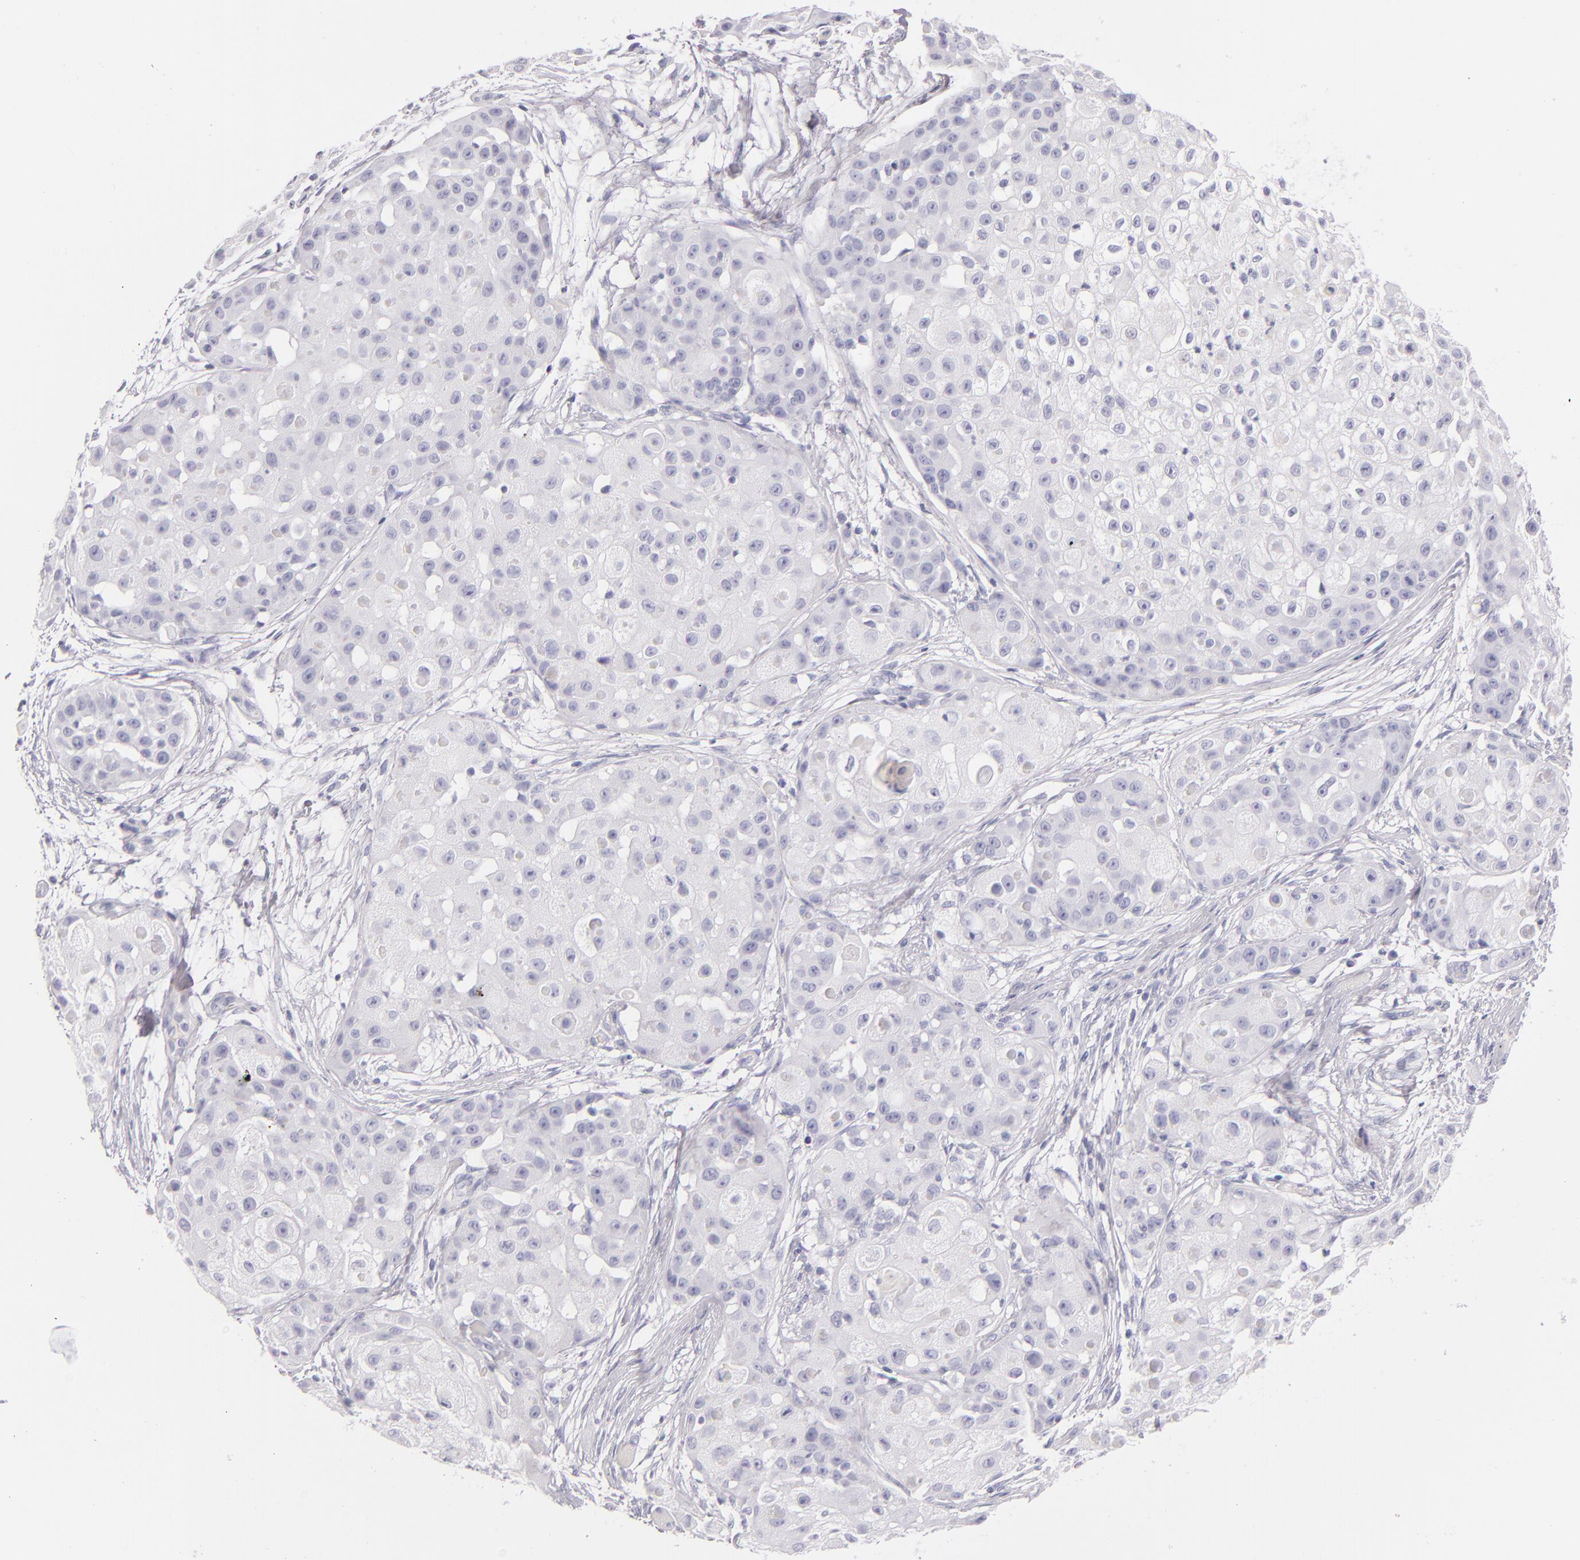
{"staining": {"intensity": "negative", "quantity": "none", "location": "none"}, "tissue": "skin cancer", "cell_type": "Tumor cells", "image_type": "cancer", "snomed": [{"axis": "morphology", "description": "Squamous cell carcinoma, NOS"}, {"axis": "topography", "description": "Skin"}], "caption": "This histopathology image is of squamous cell carcinoma (skin) stained with immunohistochemistry to label a protein in brown with the nuclei are counter-stained blue. There is no staining in tumor cells.", "gene": "FABP1", "patient": {"sex": "female", "age": 57}}